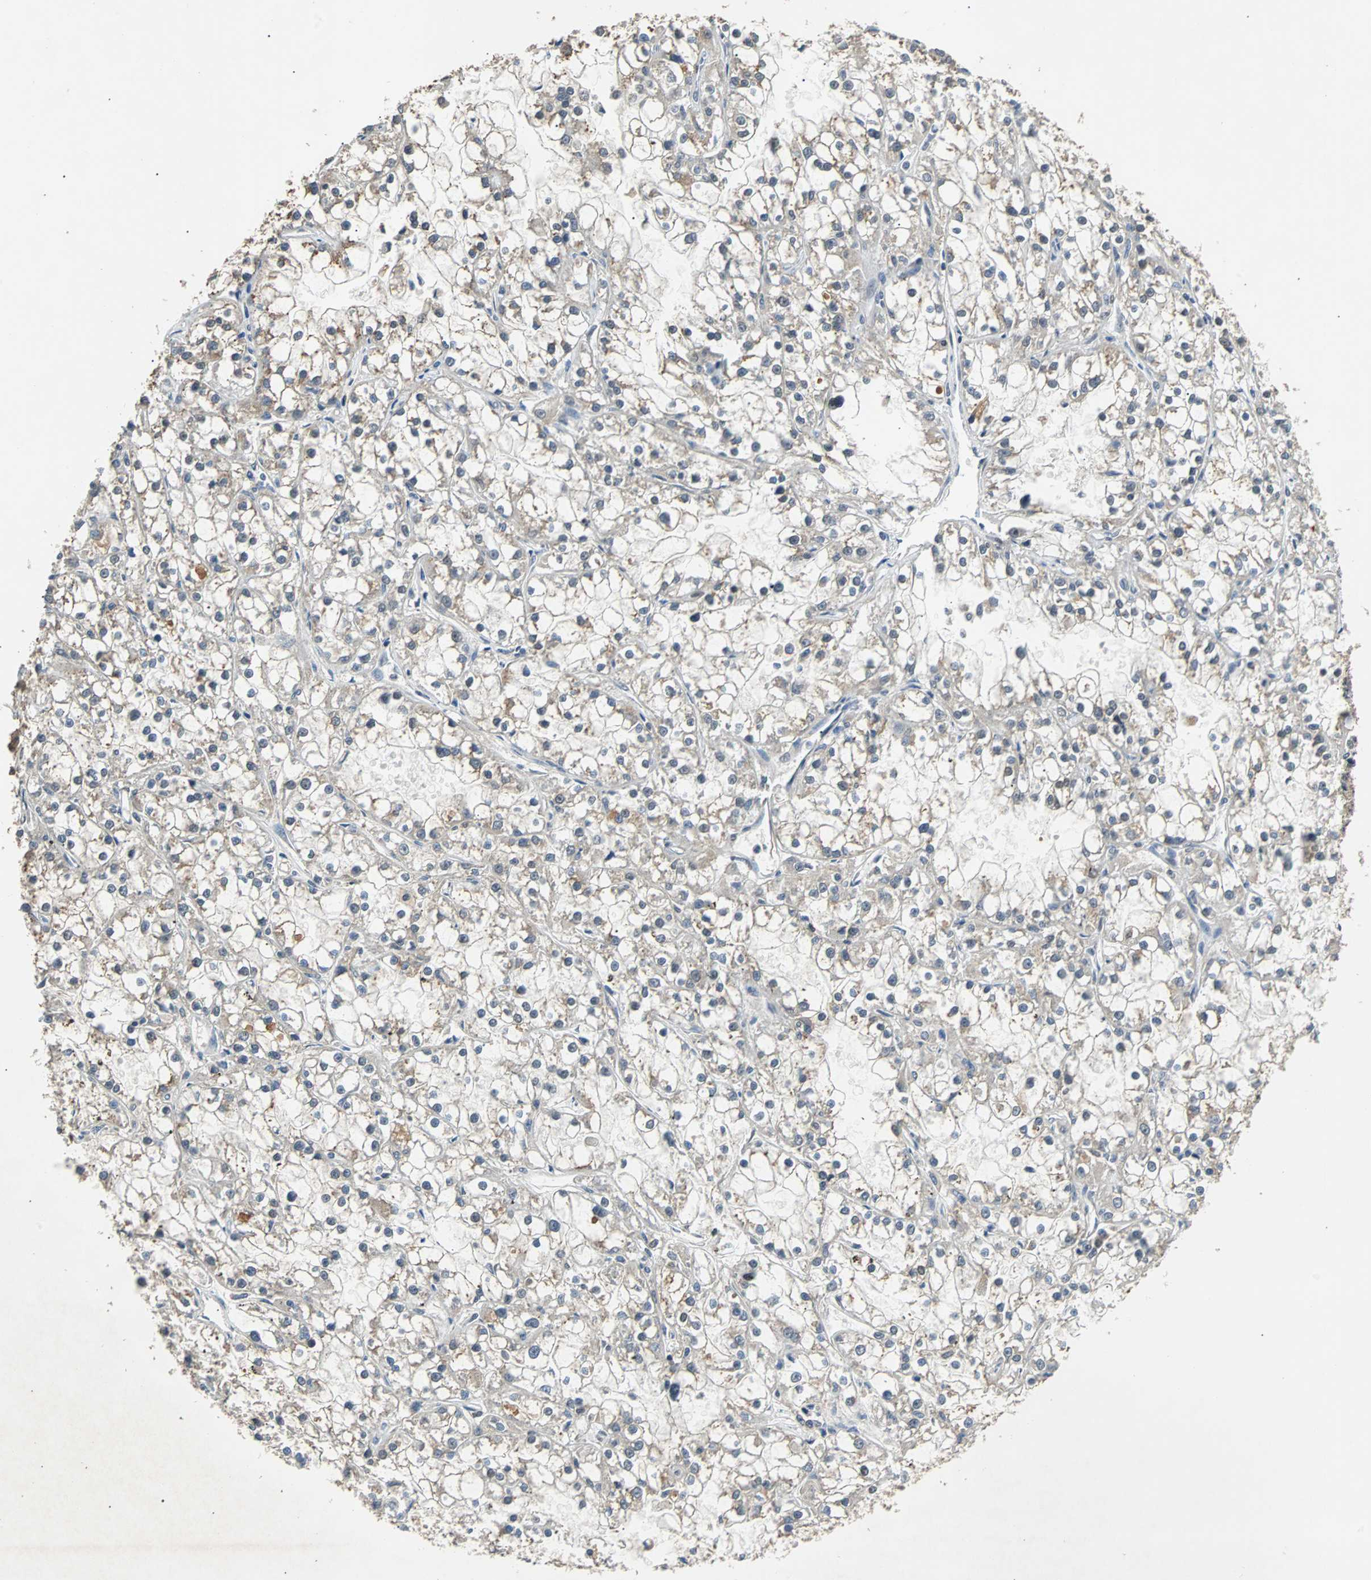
{"staining": {"intensity": "weak", "quantity": "25%-75%", "location": "cytoplasmic/membranous"}, "tissue": "renal cancer", "cell_type": "Tumor cells", "image_type": "cancer", "snomed": [{"axis": "morphology", "description": "Adenocarcinoma, NOS"}, {"axis": "topography", "description": "Kidney"}], "caption": "Protein positivity by IHC demonstrates weak cytoplasmic/membranous expression in about 25%-75% of tumor cells in renal adenocarcinoma. The protein of interest is shown in brown color, while the nuclei are stained blue.", "gene": "PHC1", "patient": {"sex": "female", "age": 52}}